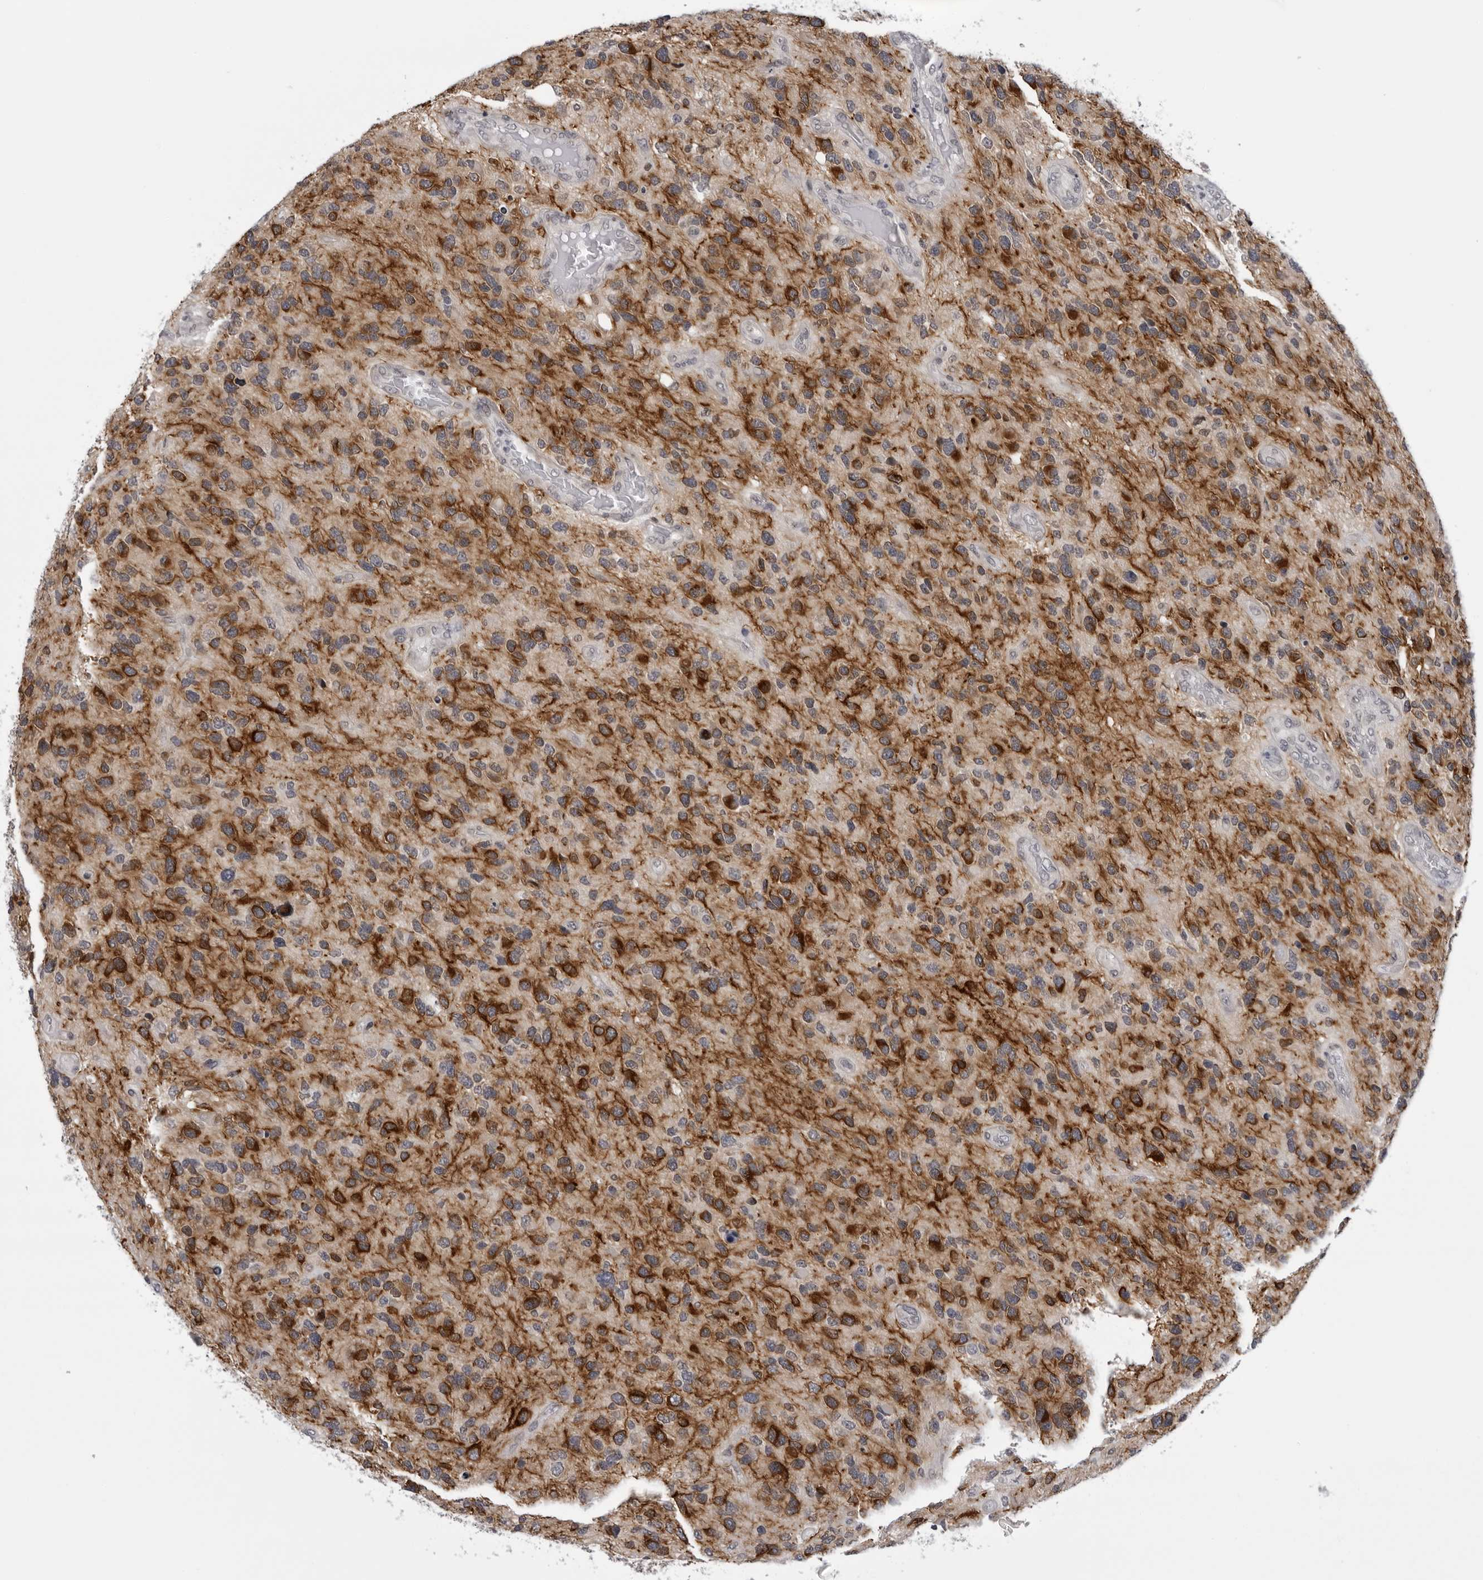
{"staining": {"intensity": "strong", "quantity": ">75%", "location": "cytoplasmic/membranous"}, "tissue": "glioma", "cell_type": "Tumor cells", "image_type": "cancer", "snomed": [{"axis": "morphology", "description": "Glioma, malignant, High grade"}, {"axis": "topography", "description": "Brain"}], "caption": "This is an image of IHC staining of high-grade glioma (malignant), which shows strong expression in the cytoplasmic/membranous of tumor cells.", "gene": "CPT2", "patient": {"sex": "female", "age": 58}}